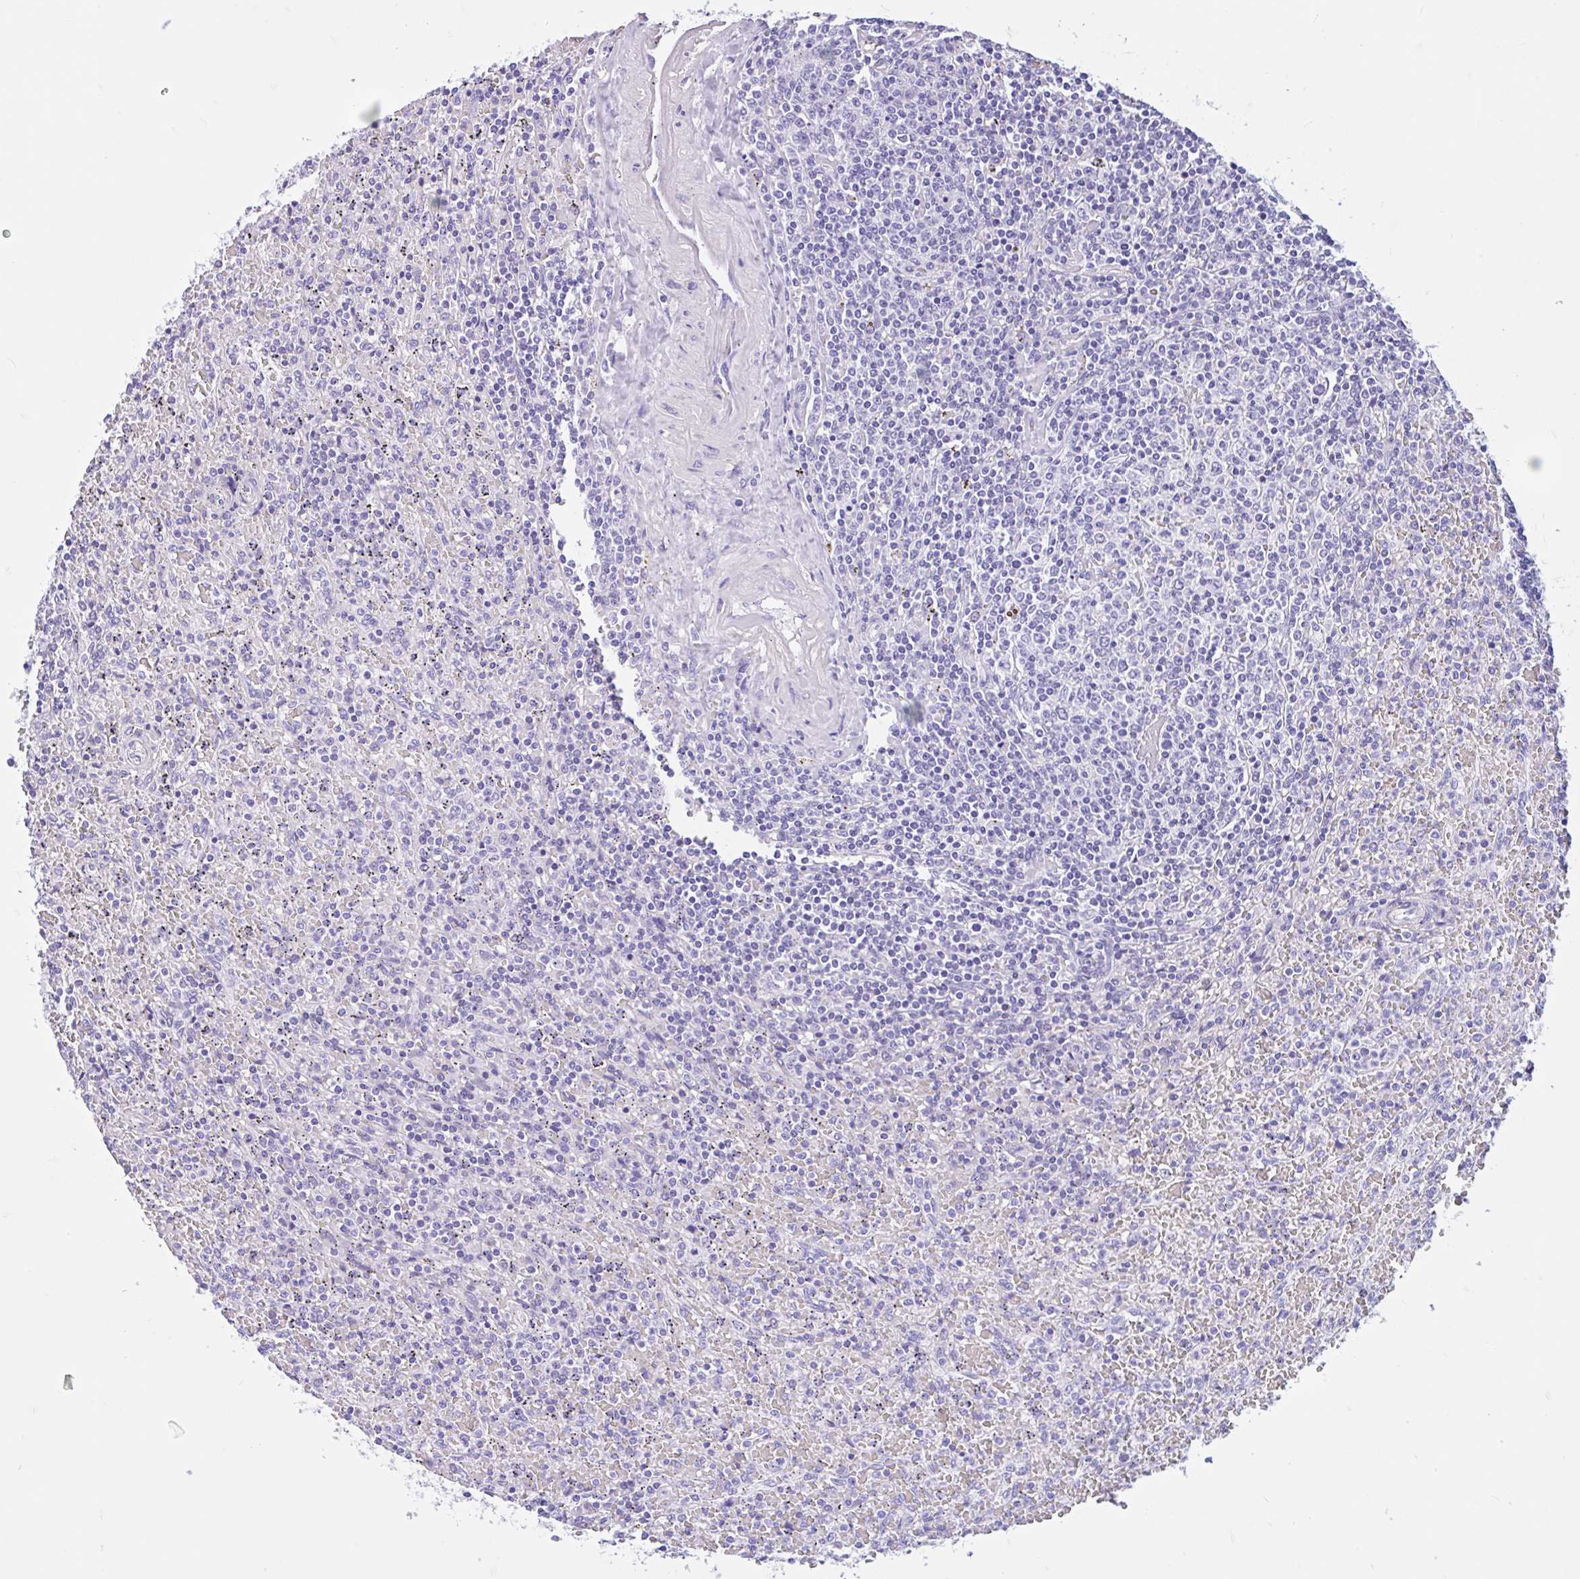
{"staining": {"intensity": "negative", "quantity": "none", "location": "none"}, "tissue": "lymphoma", "cell_type": "Tumor cells", "image_type": "cancer", "snomed": [{"axis": "morphology", "description": "Malignant lymphoma, non-Hodgkin's type, Low grade"}, {"axis": "topography", "description": "Spleen"}], "caption": "Immunohistochemical staining of human lymphoma exhibits no significant staining in tumor cells.", "gene": "IAPP", "patient": {"sex": "female", "age": 64}}